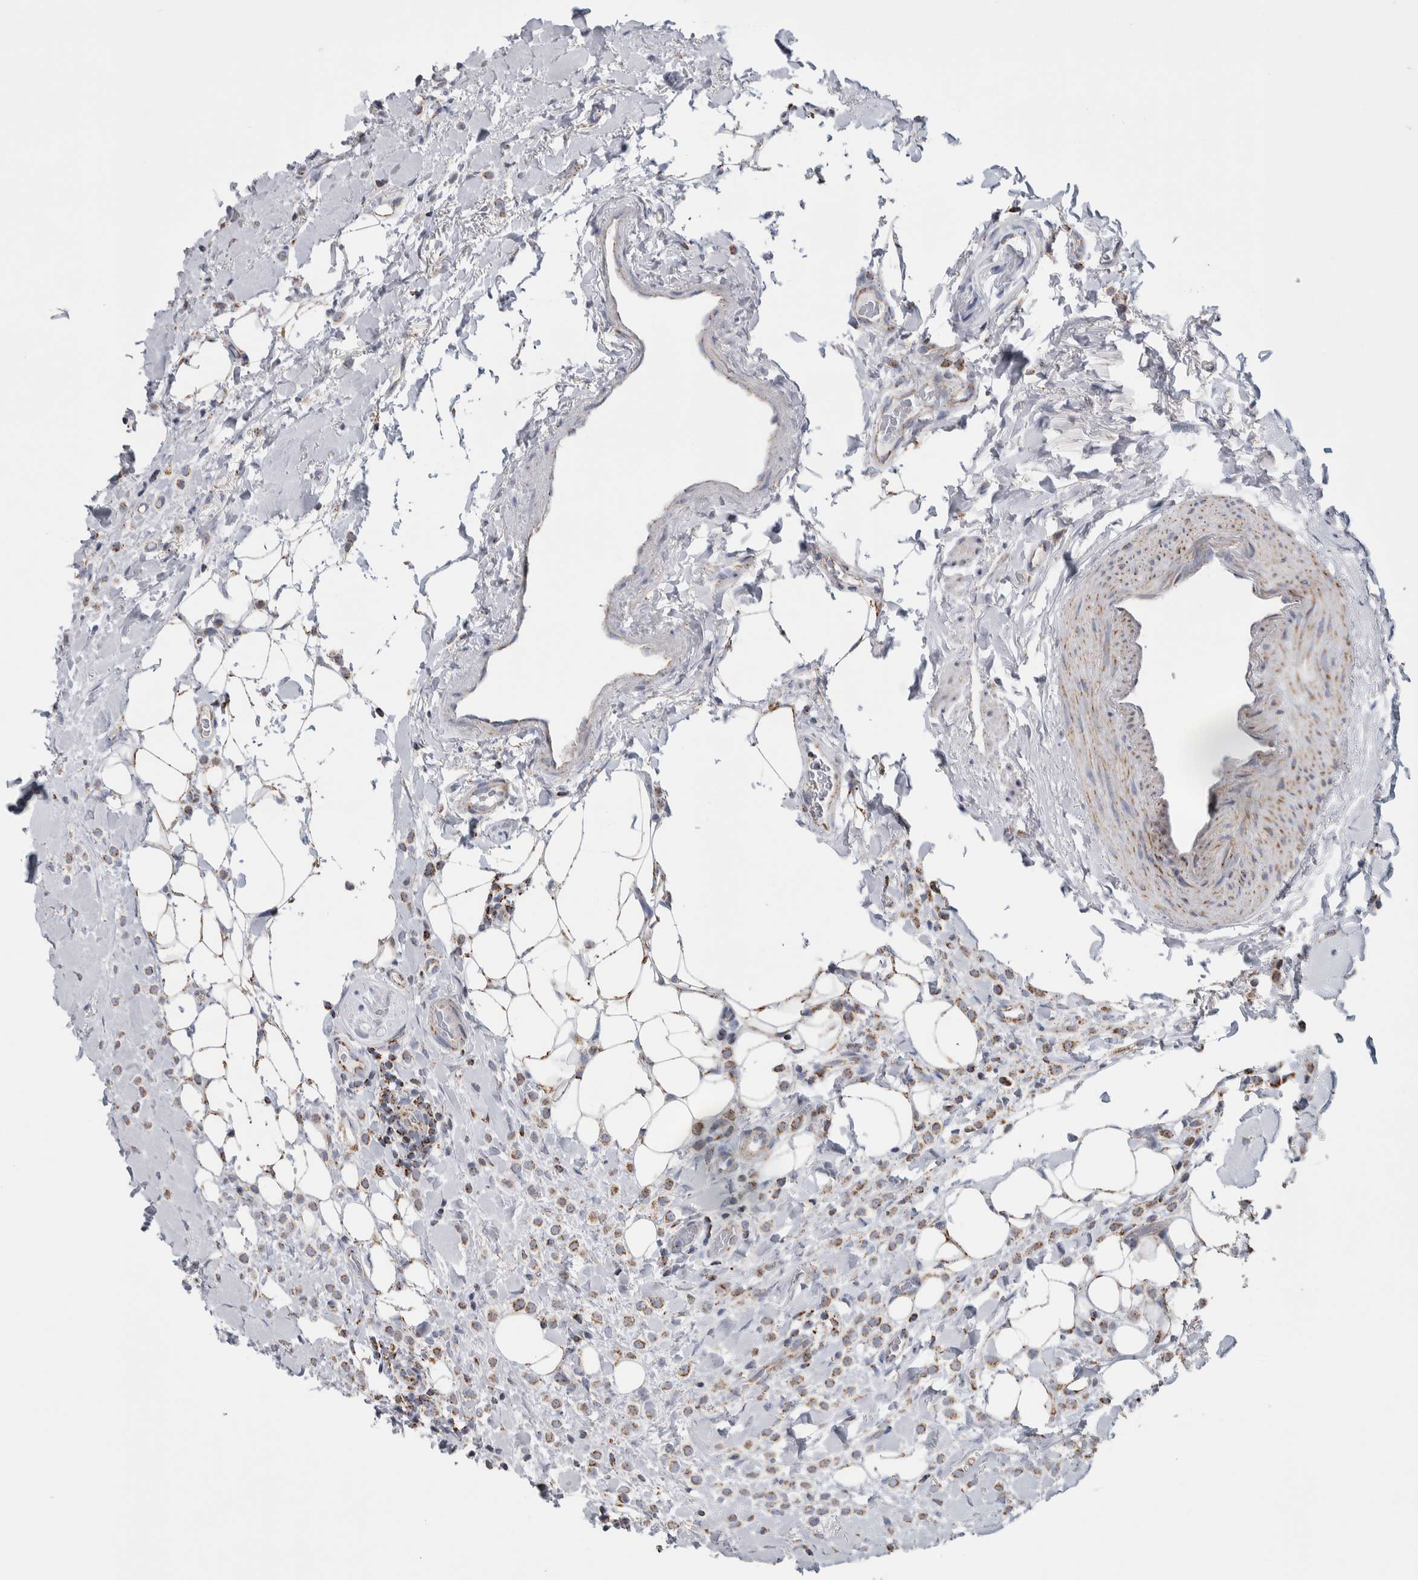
{"staining": {"intensity": "weak", "quantity": ">75%", "location": "cytoplasmic/membranous"}, "tissue": "breast cancer", "cell_type": "Tumor cells", "image_type": "cancer", "snomed": [{"axis": "morphology", "description": "Normal tissue, NOS"}, {"axis": "morphology", "description": "Lobular carcinoma"}, {"axis": "topography", "description": "Breast"}], "caption": "Protein staining of breast cancer (lobular carcinoma) tissue reveals weak cytoplasmic/membranous positivity in about >75% of tumor cells.", "gene": "ETFA", "patient": {"sex": "female", "age": 50}}